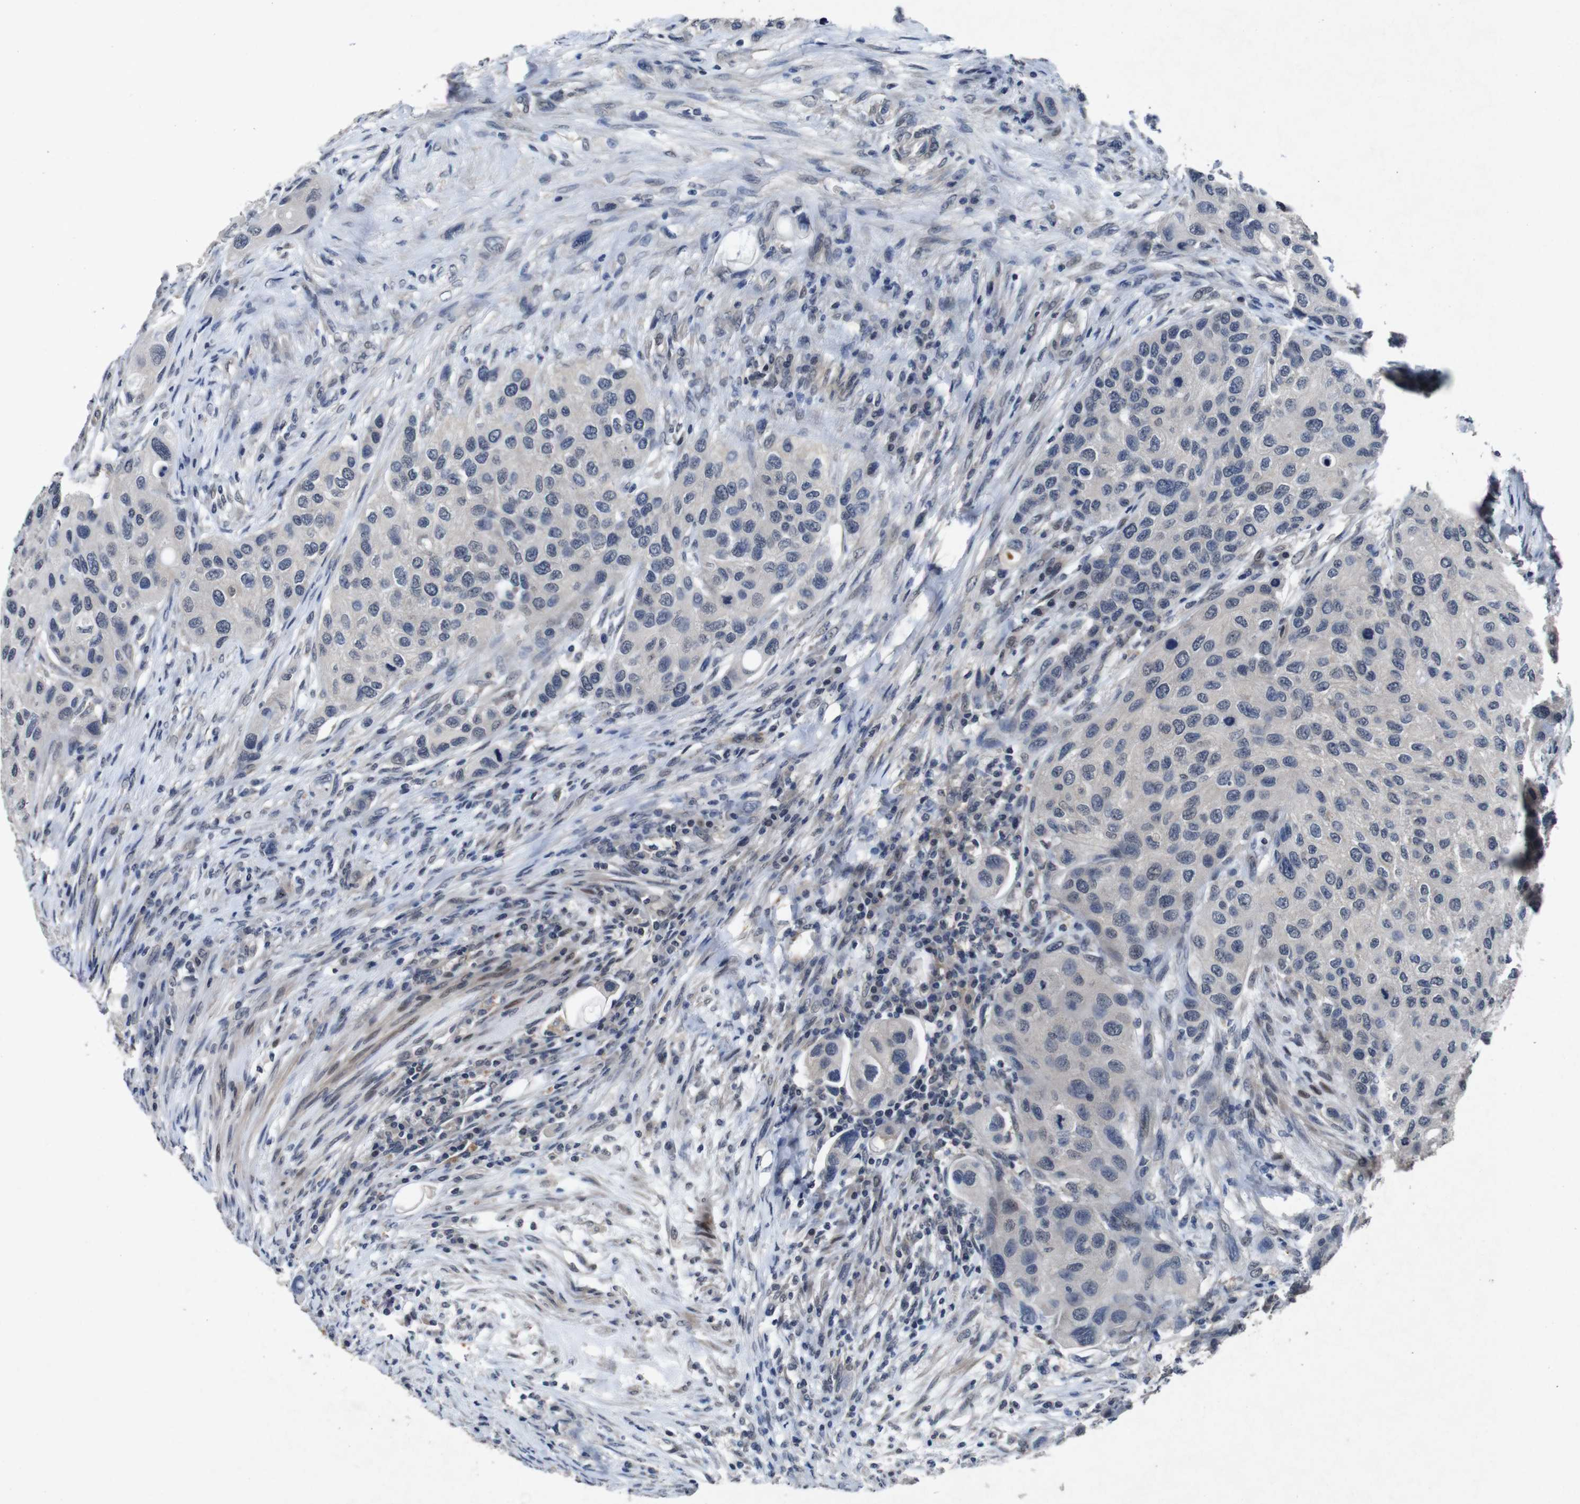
{"staining": {"intensity": "negative", "quantity": "none", "location": "none"}, "tissue": "urothelial cancer", "cell_type": "Tumor cells", "image_type": "cancer", "snomed": [{"axis": "morphology", "description": "Urothelial carcinoma, High grade"}, {"axis": "topography", "description": "Urinary bladder"}], "caption": "Urothelial carcinoma (high-grade) stained for a protein using immunohistochemistry demonstrates no staining tumor cells.", "gene": "AKT3", "patient": {"sex": "female", "age": 56}}